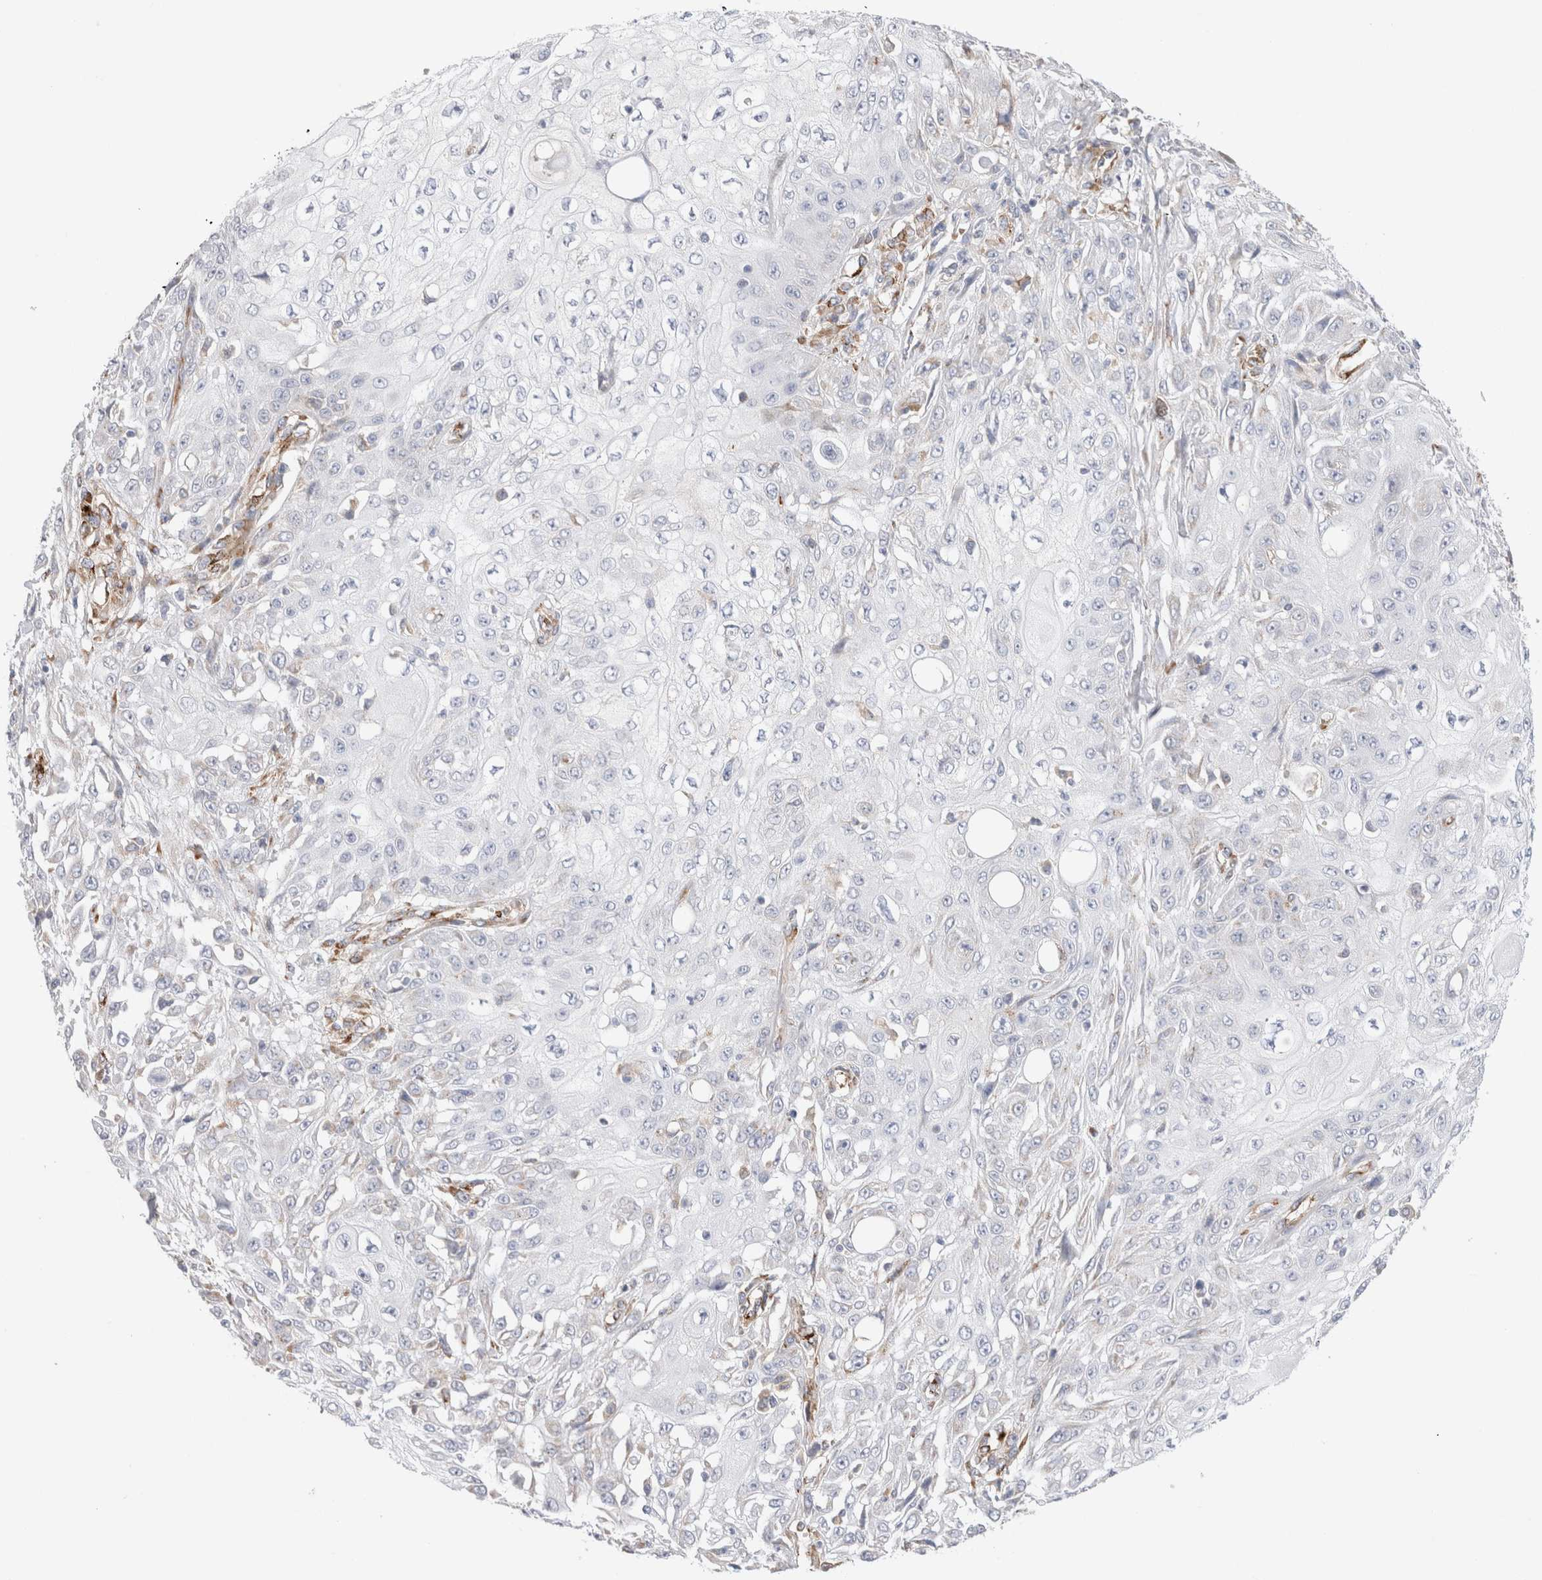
{"staining": {"intensity": "negative", "quantity": "none", "location": "none"}, "tissue": "skin cancer", "cell_type": "Tumor cells", "image_type": "cancer", "snomed": [{"axis": "morphology", "description": "Squamous cell carcinoma, NOS"}, {"axis": "morphology", "description": "Squamous cell carcinoma, metastatic, NOS"}, {"axis": "topography", "description": "Skin"}, {"axis": "topography", "description": "Lymph node"}], "caption": "This is an IHC image of skin cancer (squamous cell carcinoma). There is no expression in tumor cells.", "gene": "CNPY4", "patient": {"sex": "male", "age": 75}}